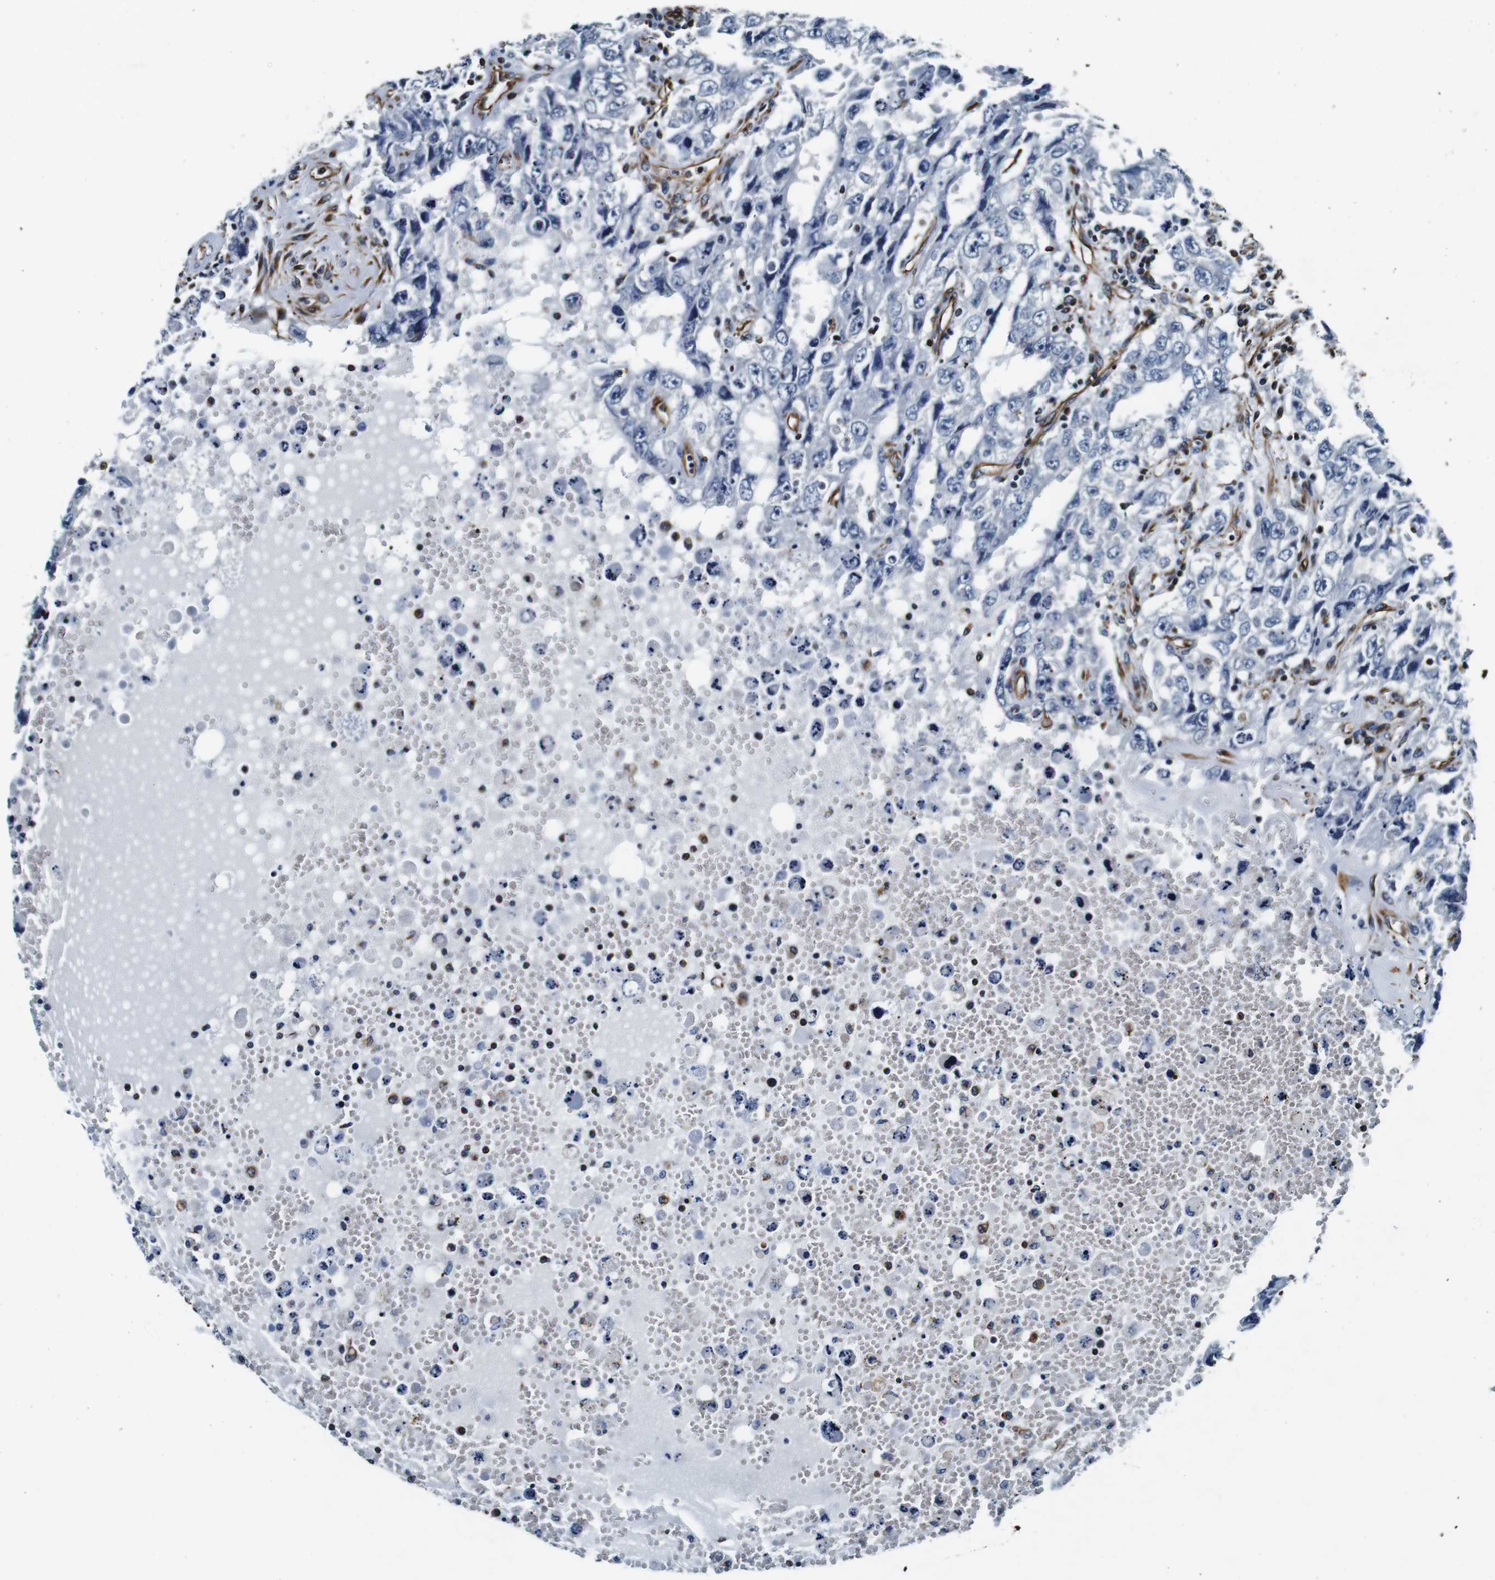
{"staining": {"intensity": "negative", "quantity": "none", "location": "none"}, "tissue": "testis cancer", "cell_type": "Tumor cells", "image_type": "cancer", "snomed": [{"axis": "morphology", "description": "Carcinoma, Embryonal, NOS"}, {"axis": "topography", "description": "Testis"}], "caption": "DAB immunohistochemical staining of human embryonal carcinoma (testis) shows no significant positivity in tumor cells.", "gene": "GJE1", "patient": {"sex": "male", "age": 26}}